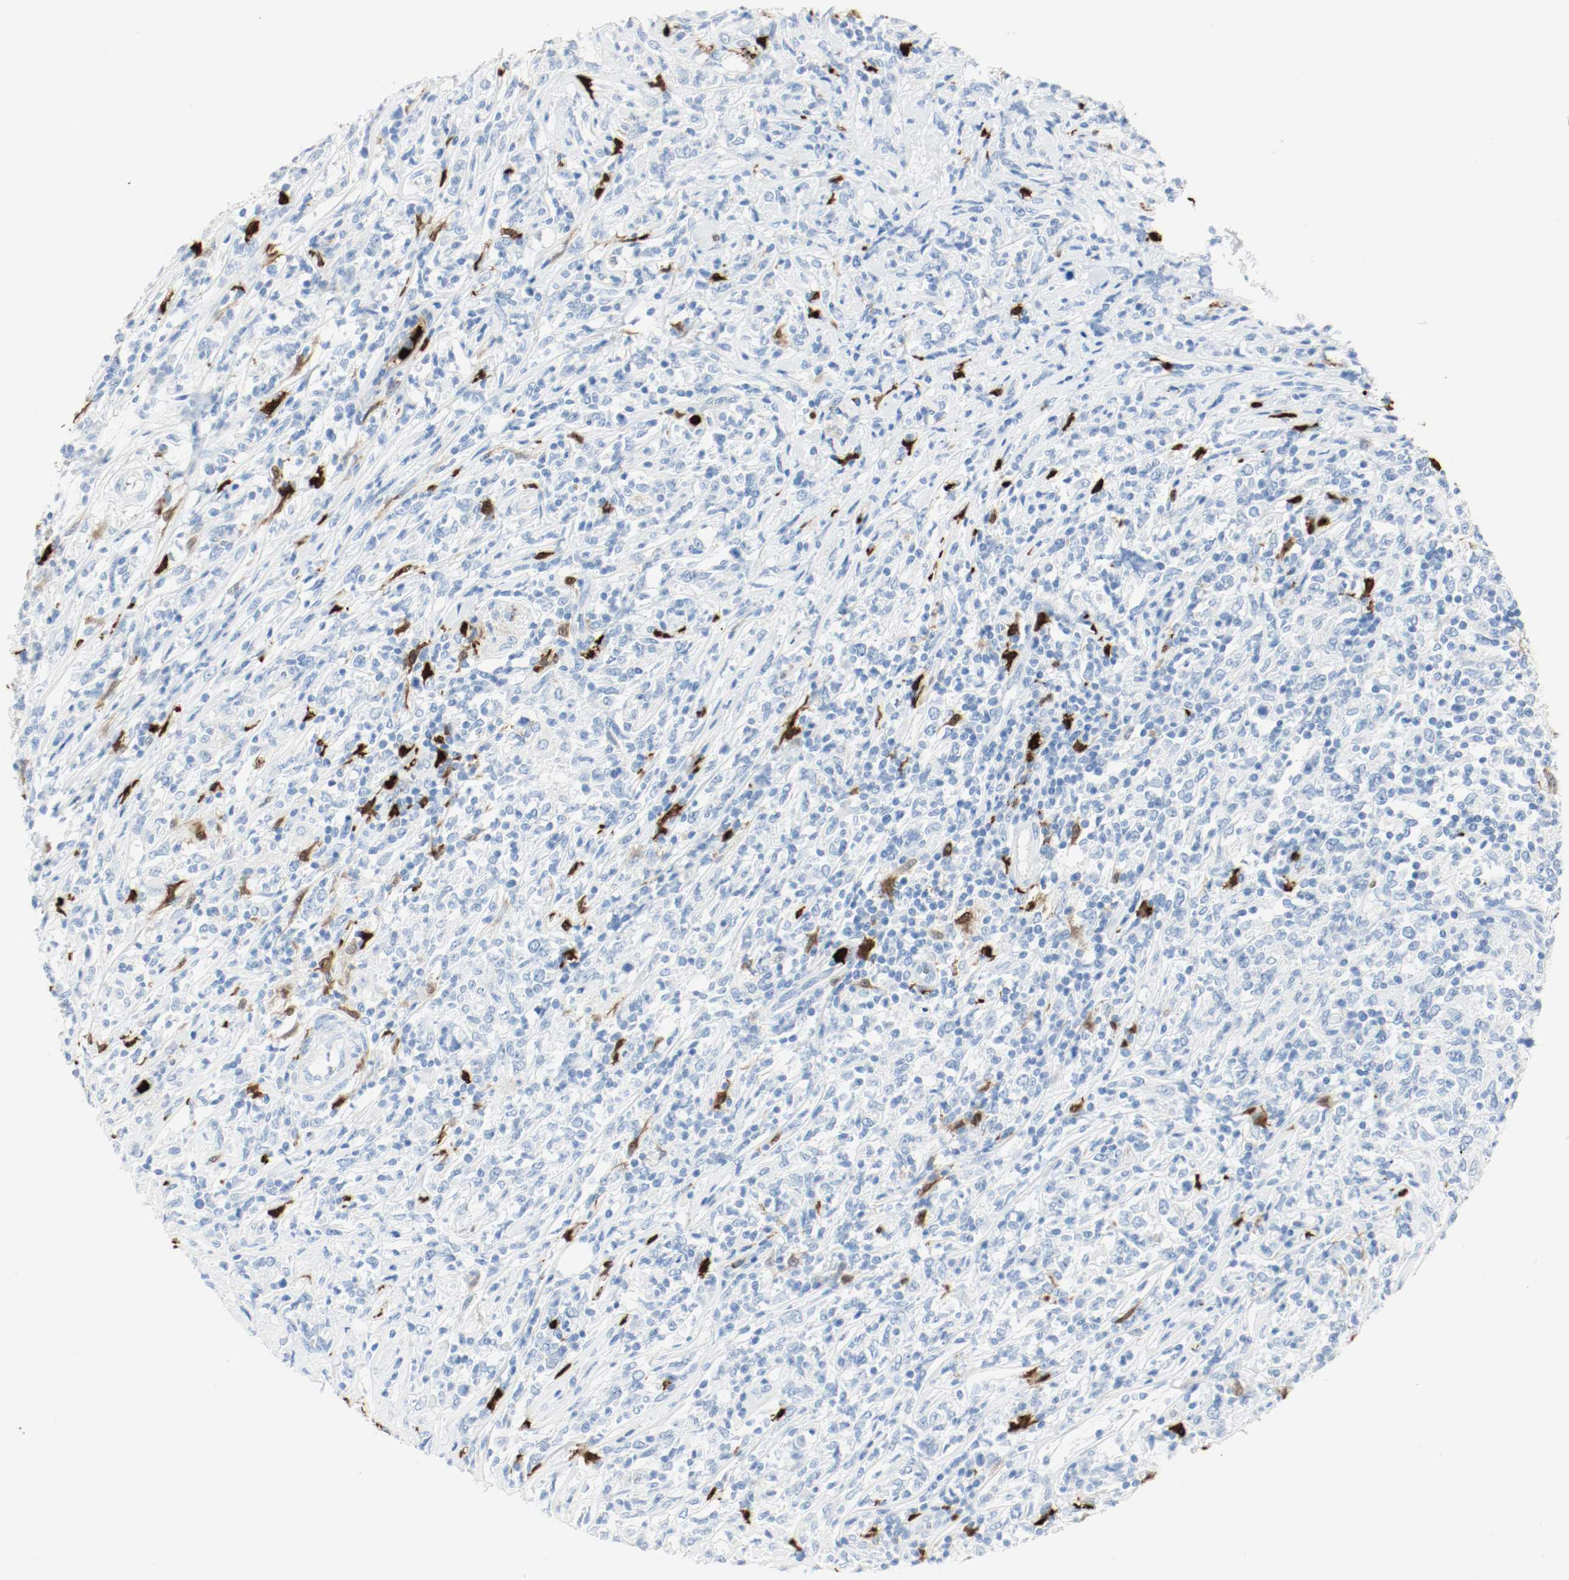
{"staining": {"intensity": "negative", "quantity": "none", "location": "none"}, "tissue": "lymphoma", "cell_type": "Tumor cells", "image_type": "cancer", "snomed": [{"axis": "morphology", "description": "Malignant lymphoma, non-Hodgkin's type, High grade"}, {"axis": "topography", "description": "Lymph node"}], "caption": "Immunohistochemistry of lymphoma shows no expression in tumor cells. (Immunohistochemistry, brightfield microscopy, high magnification).", "gene": "S100A9", "patient": {"sex": "female", "age": 84}}